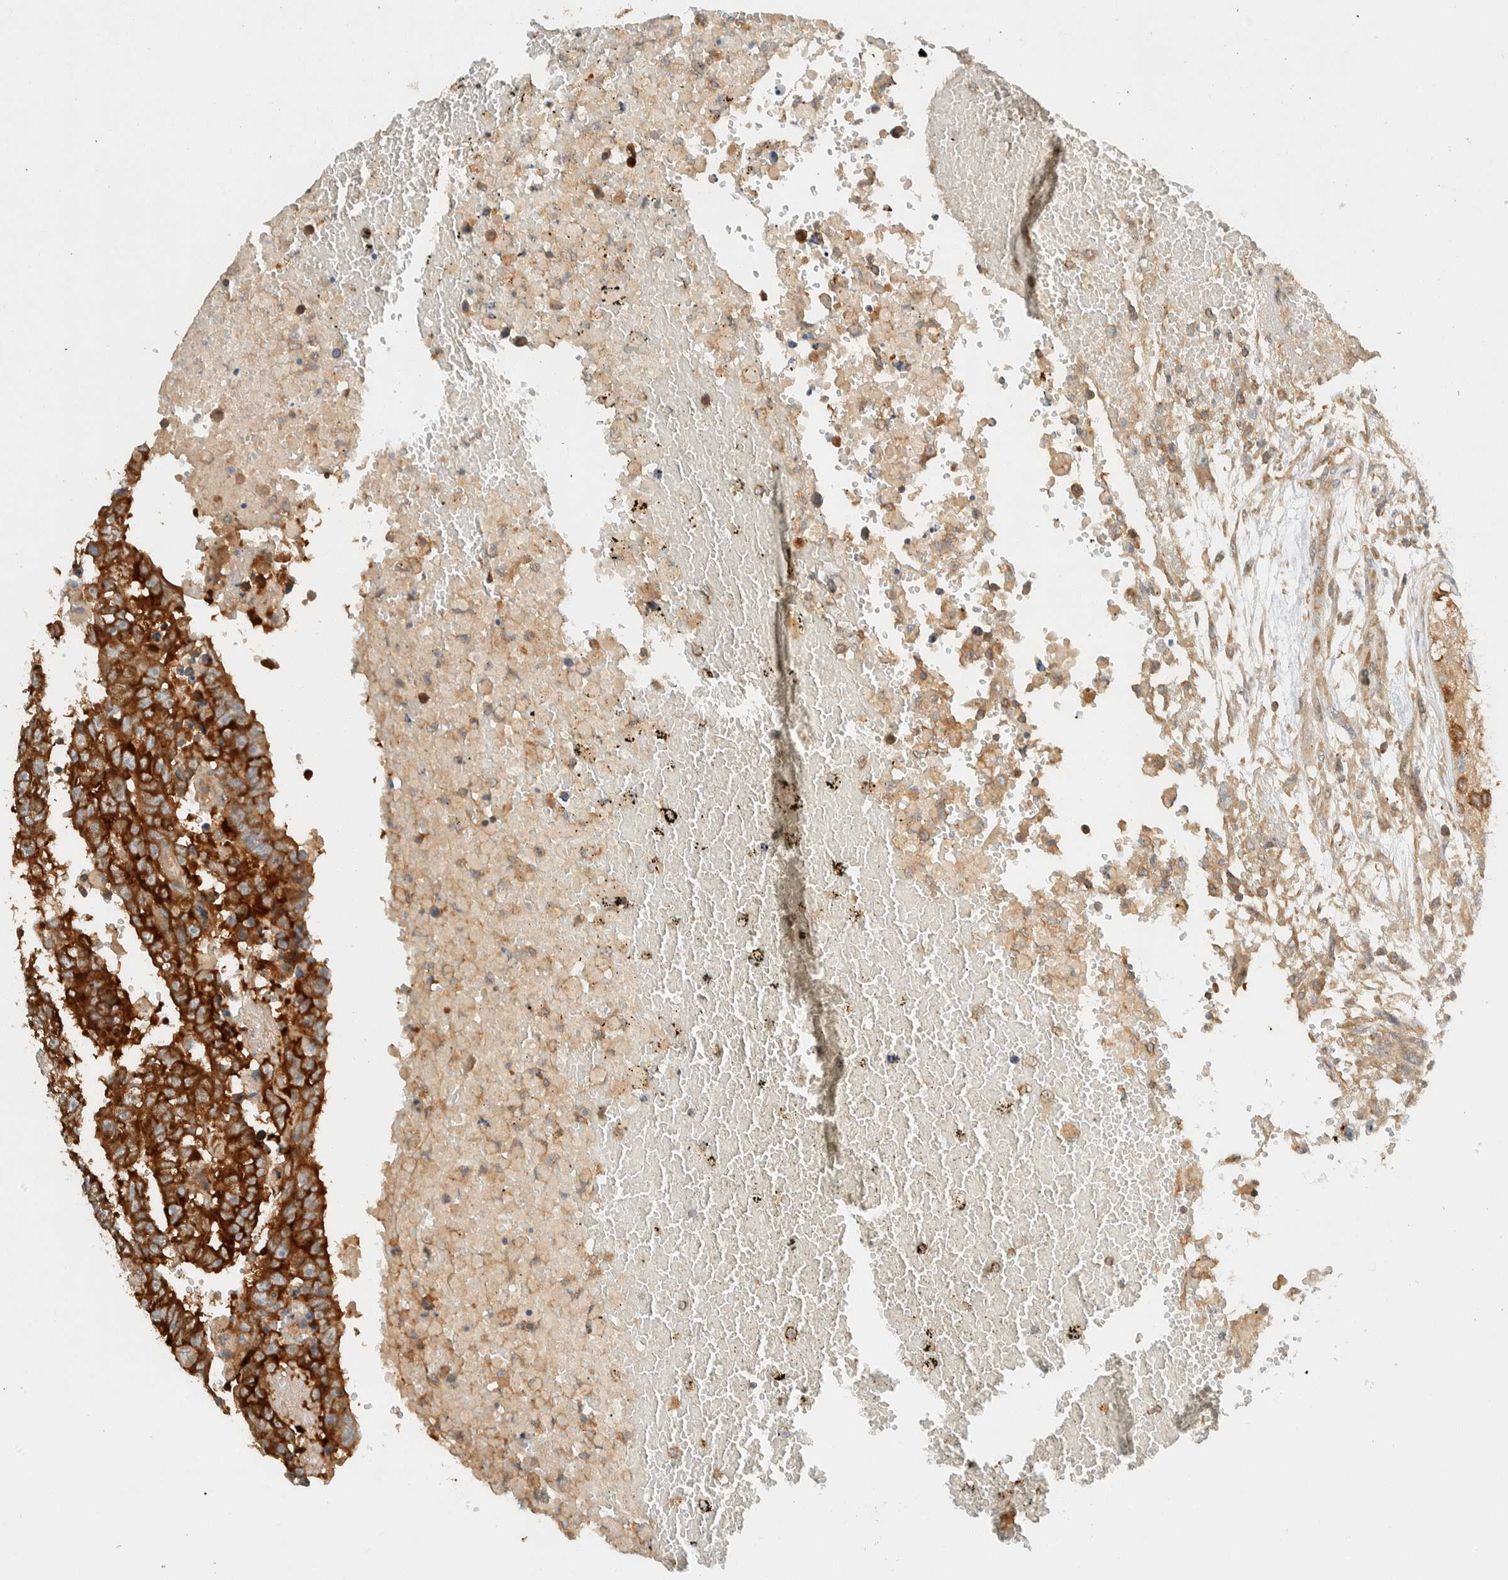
{"staining": {"intensity": "moderate", "quantity": ">75%", "location": "cytoplasmic/membranous"}, "tissue": "testis cancer", "cell_type": "Tumor cells", "image_type": "cancer", "snomed": [{"axis": "morphology", "description": "Carcinoma, Embryonal, NOS"}, {"axis": "topography", "description": "Testis"}], "caption": "Tumor cells reveal medium levels of moderate cytoplasmic/membranous positivity in approximately >75% of cells in testis cancer (embryonal carcinoma).", "gene": "ARFGEF1", "patient": {"sex": "male", "age": 25}}